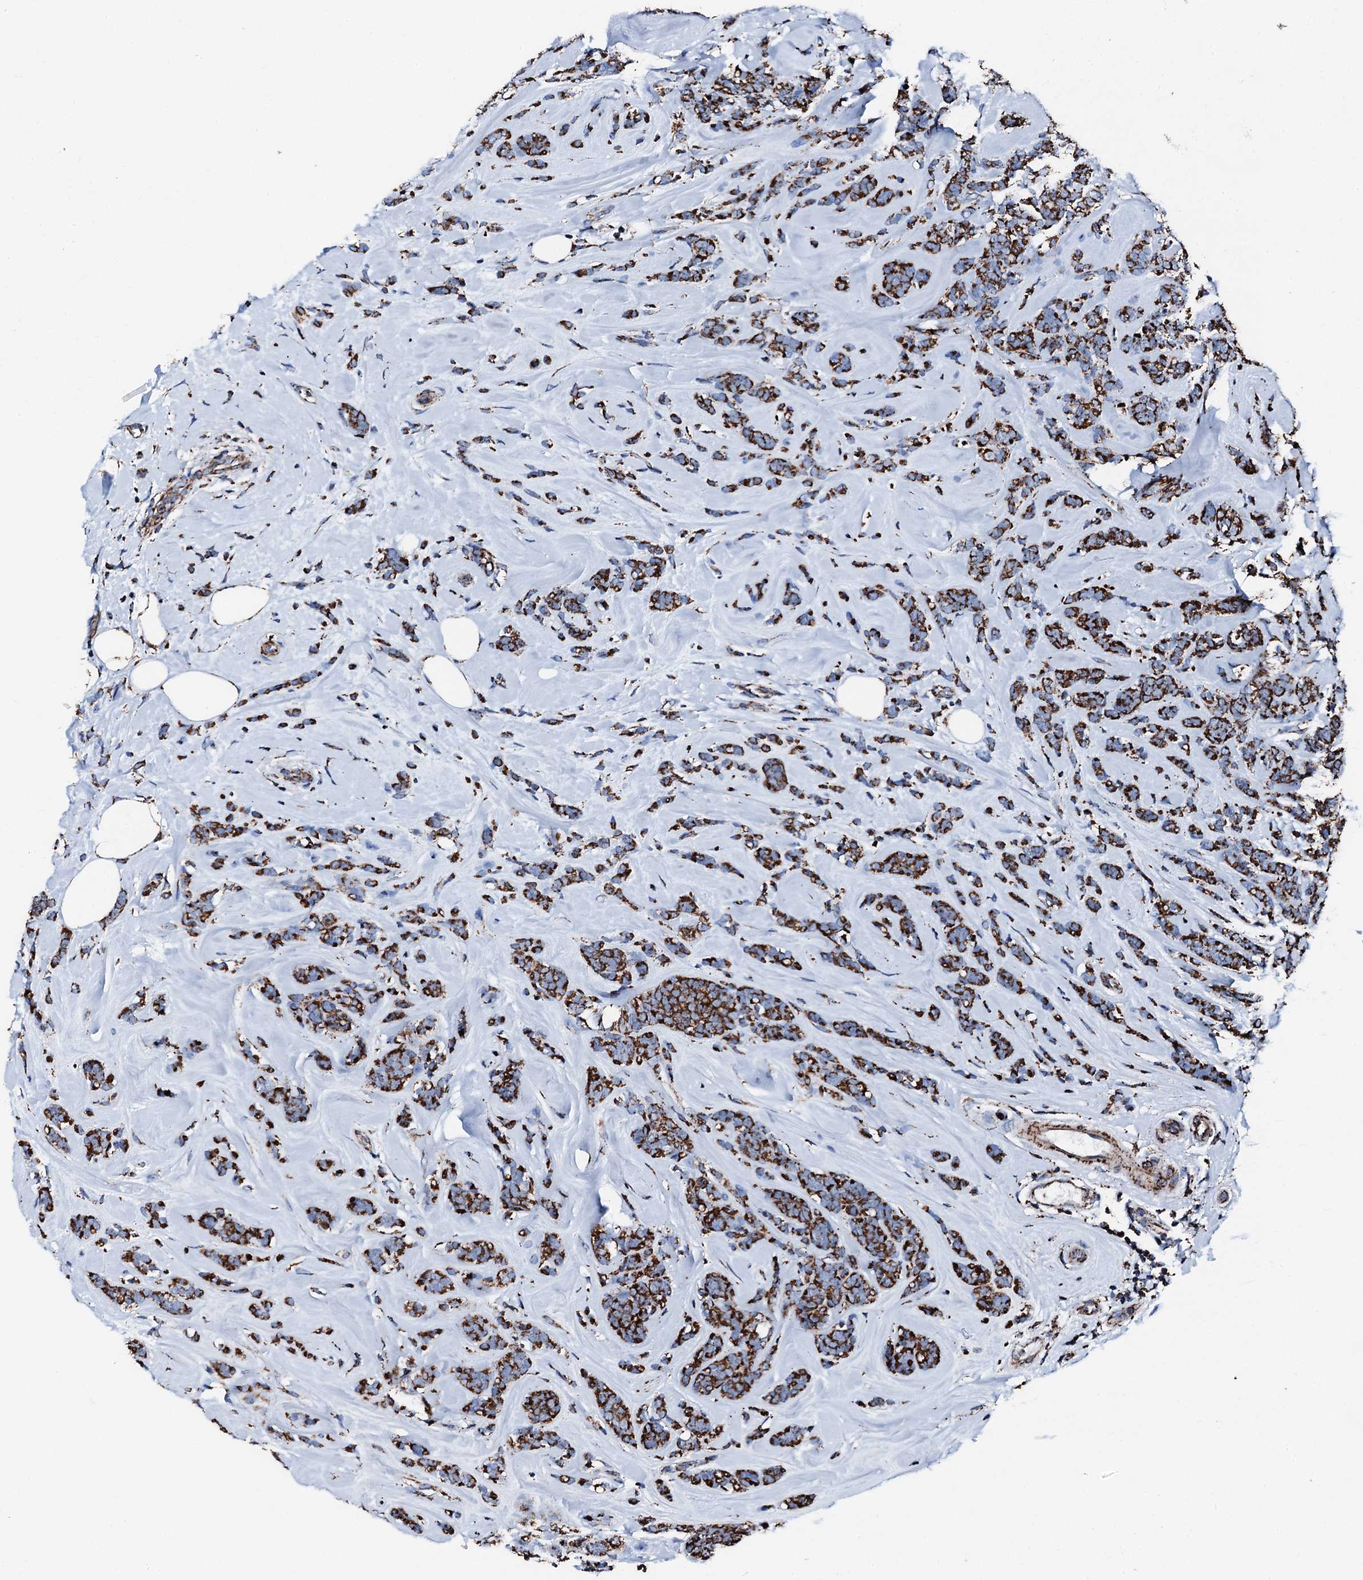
{"staining": {"intensity": "strong", "quantity": ">75%", "location": "cytoplasmic/membranous"}, "tissue": "breast cancer", "cell_type": "Tumor cells", "image_type": "cancer", "snomed": [{"axis": "morphology", "description": "Lobular carcinoma"}, {"axis": "topography", "description": "Breast"}], "caption": "Immunohistochemical staining of breast cancer demonstrates high levels of strong cytoplasmic/membranous protein expression in approximately >75% of tumor cells.", "gene": "HADH", "patient": {"sex": "female", "age": 58}}